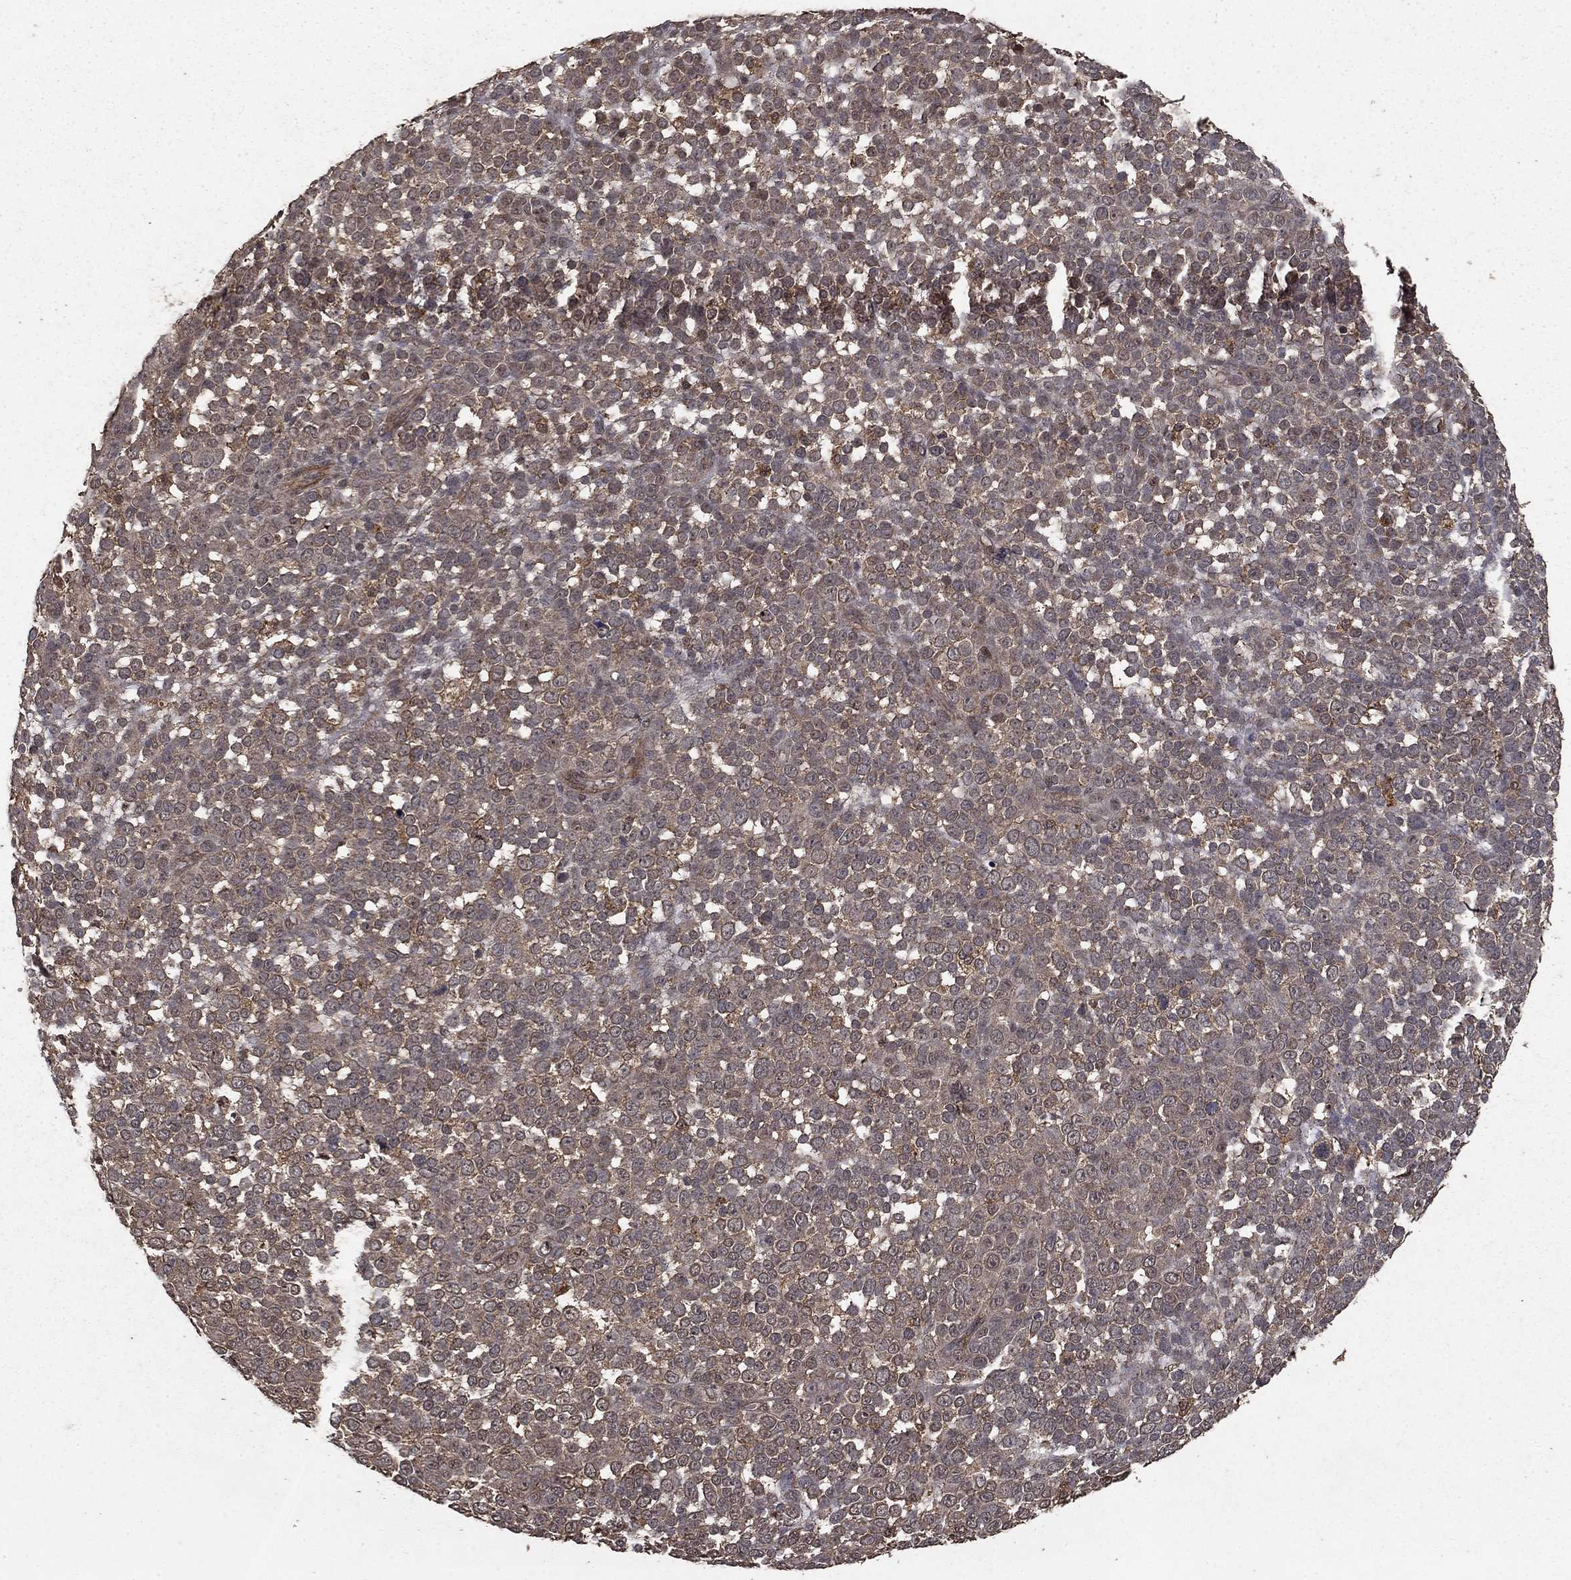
{"staining": {"intensity": "weak", "quantity": "25%-75%", "location": "cytoplasmic/membranous"}, "tissue": "melanoma", "cell_type": "Tumor cells", "image_type": "cancer", "snomed": [{"axis": "morphology", "description": "Malignant melanoma, NOS"}, {"axis": "topography", "description": "Skin"}], "caption": "Protein analysis of melanoma tissue demonstrates weak cytoplasmic/membranous expression in approximately 25%-75% of tumor cells.", "gene": "PRDM1", "patient": {"sex": "female", "age": 95}}